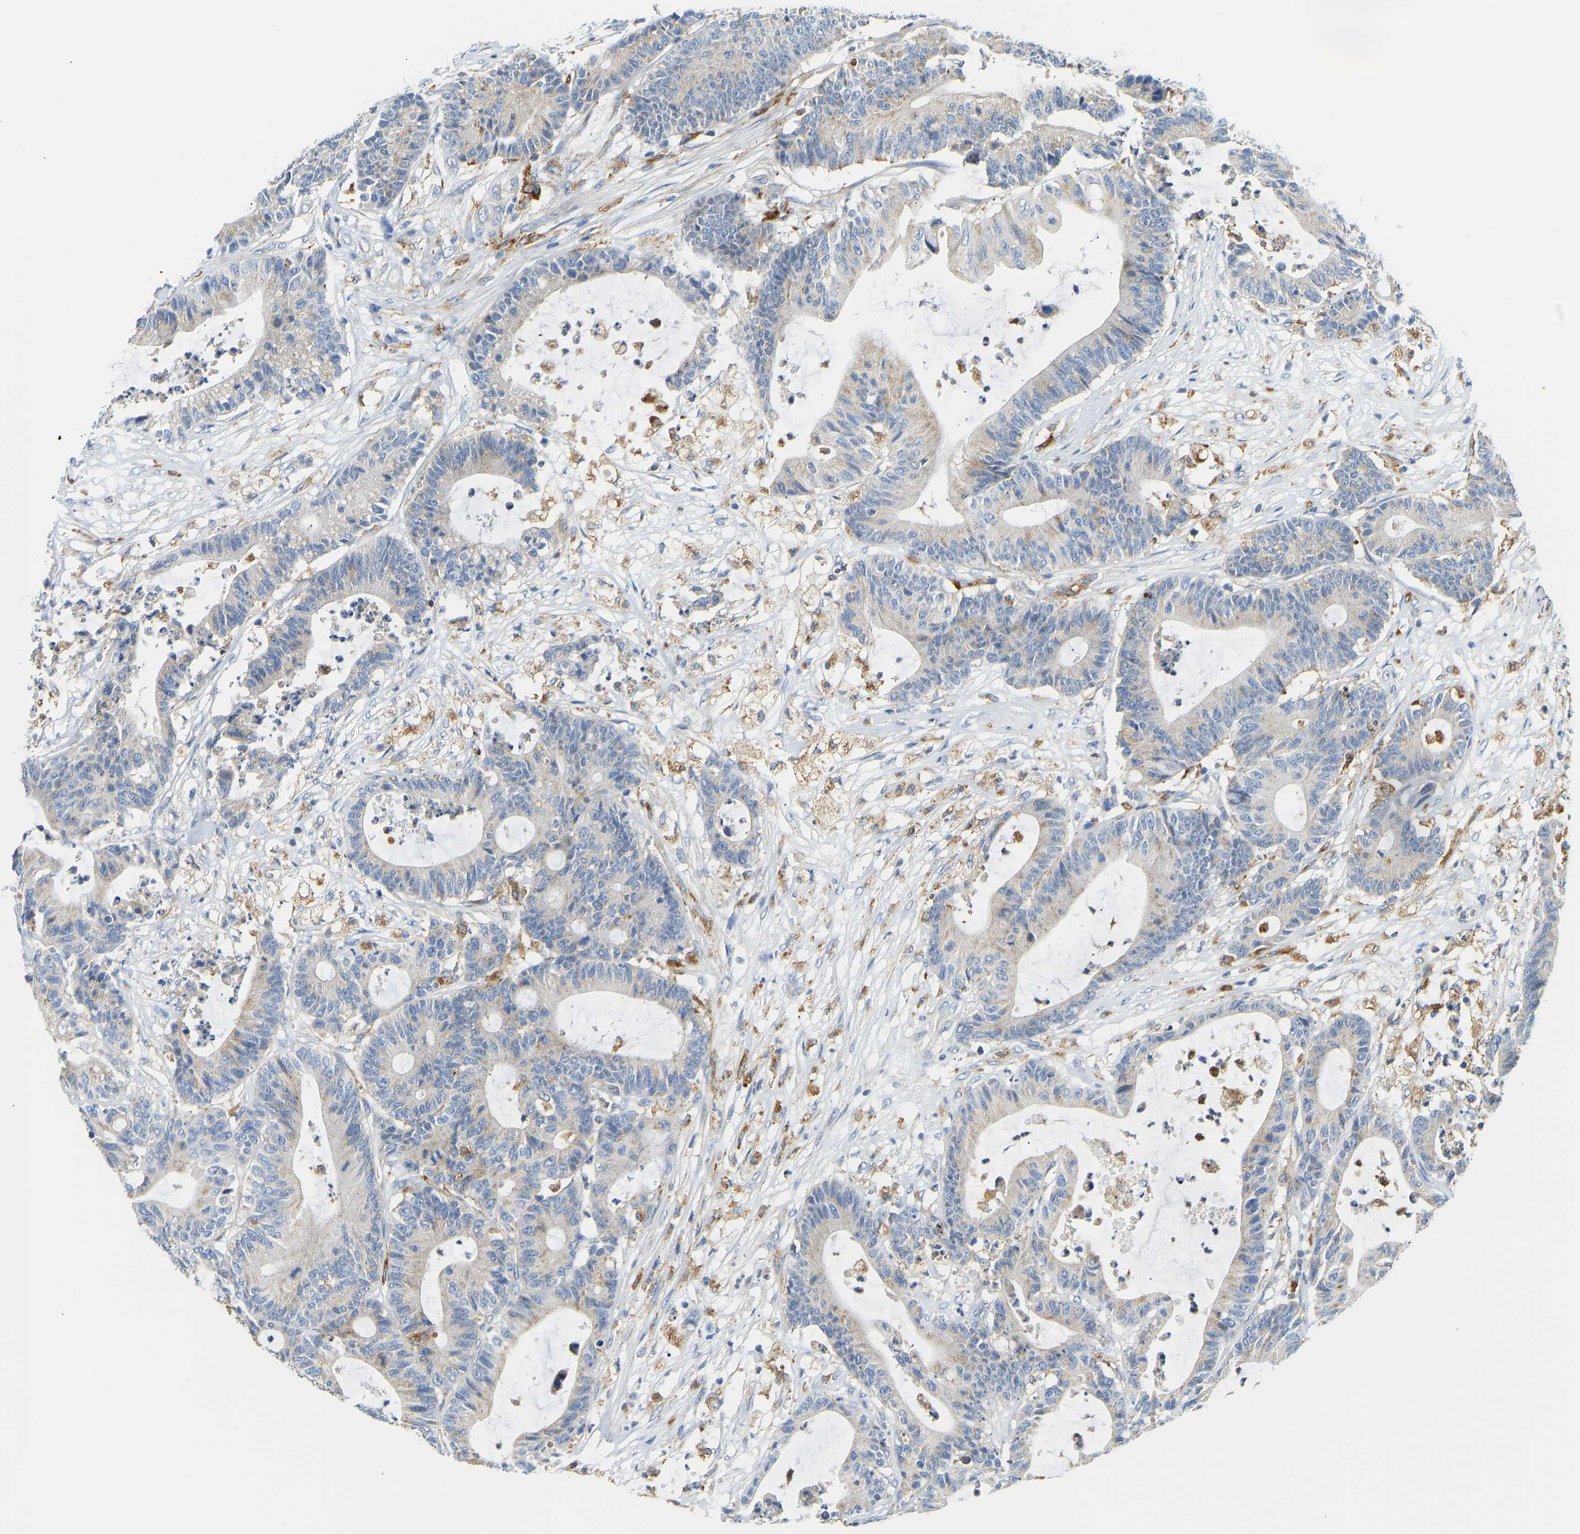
{"staining": {"intensity": "weak", "quantity": "<25%", "location": "cytoplasmic/membranous"}, "tissue": "colorectal cancer", "cell_type": "Tumor cells", "image_type": "cancer", "snomed": [{"axis": "morphology", "description": "Adenocarcinoma, NOS"}, {"axis": "topography", "description": "Colon"}], "caption": "Human colorectal adenocarcinoma stained for a protein using immunohistochemistry (IHC) demonstrates no positivity in tumor cells.", "gene": "ATP6V1E1", "patient": {"sex": "female", "age": 84}}